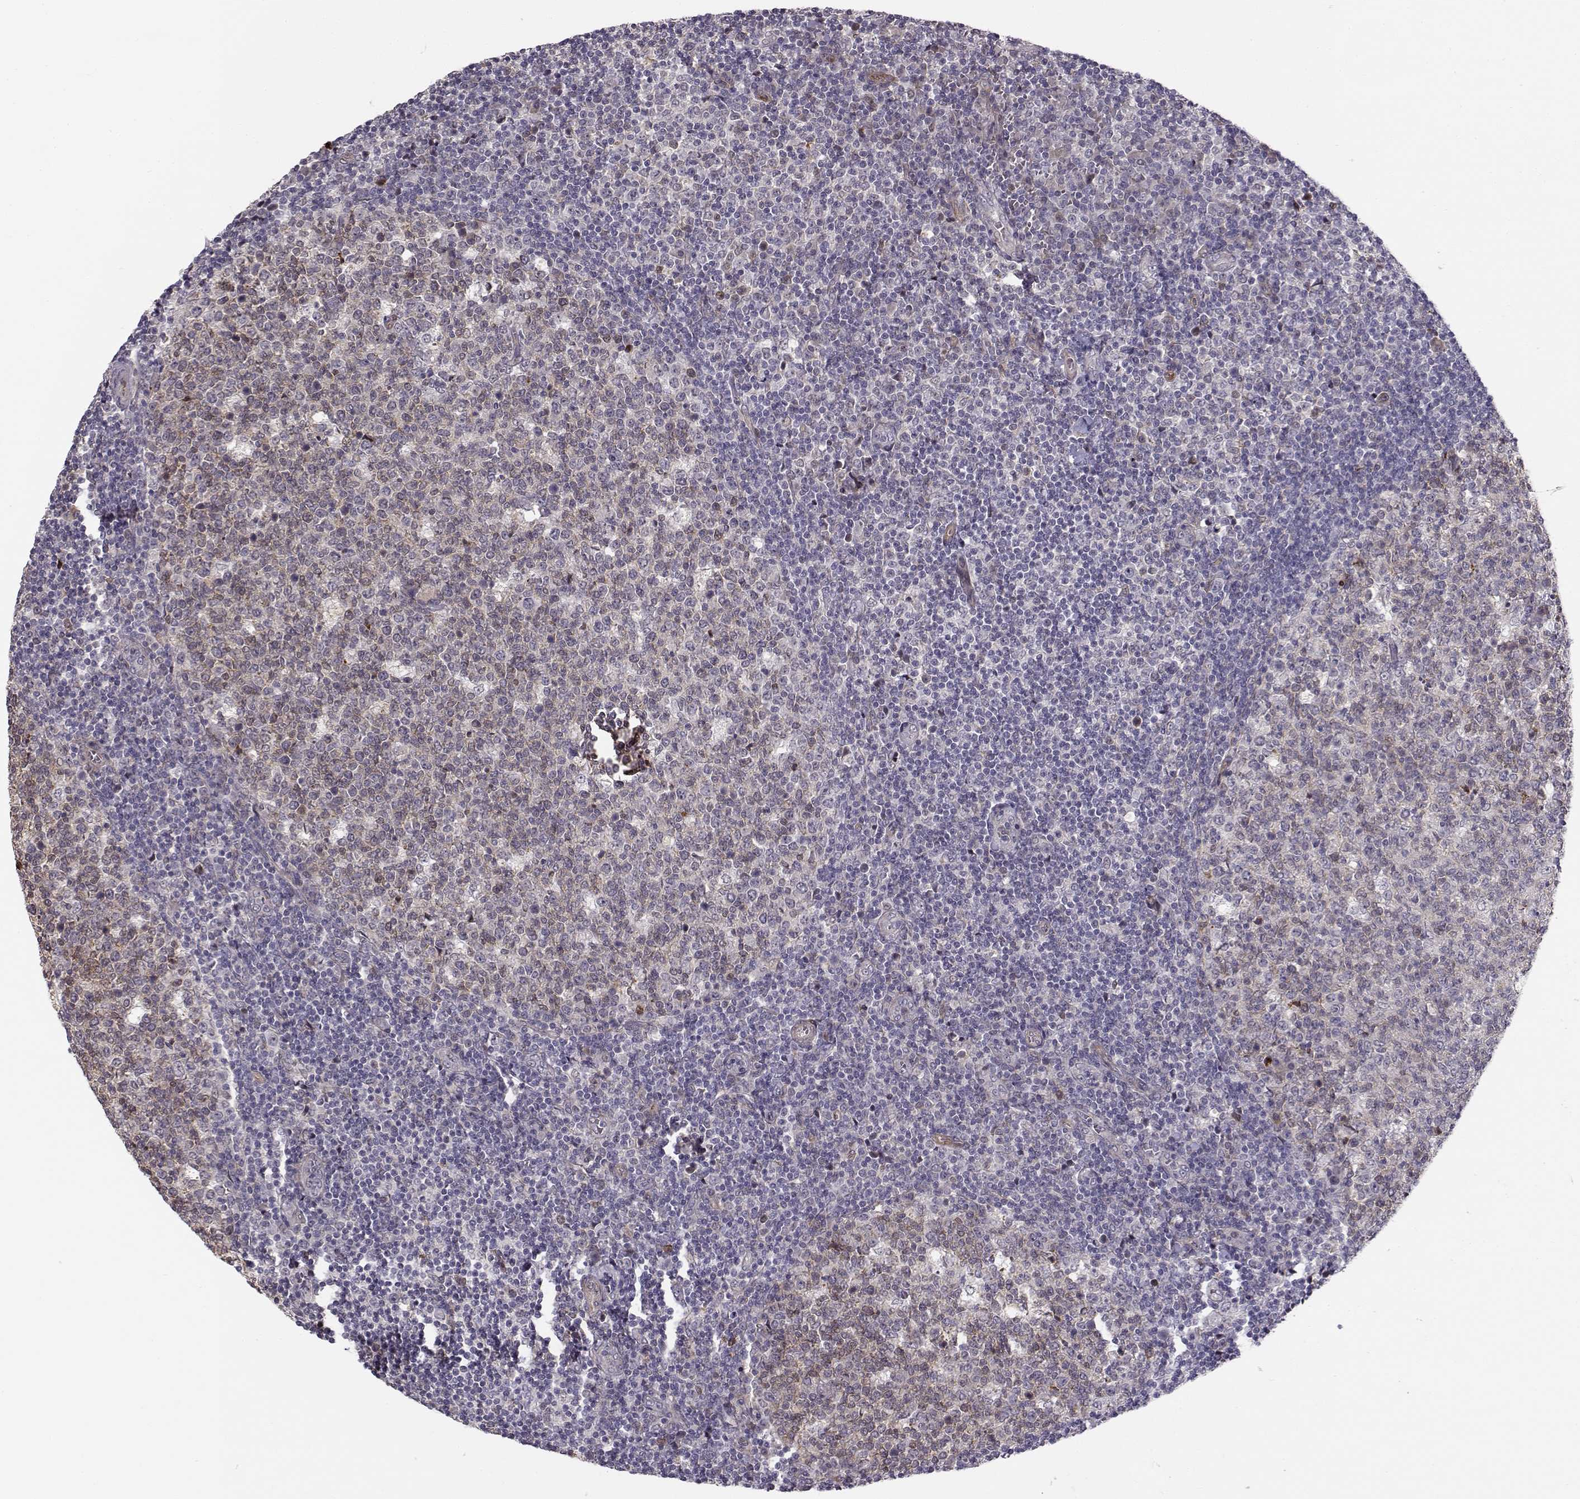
{"staining": {"intensity": "moderate", "quantity": "<25%", "location": "cytoplasmic/membranous"}, "tissue": "tonsil", "cell_type": "Germinal center cells", "image_type": "normal", "snomed": [{"axis": "morphology", "description": "Normal tissue, NOS"}, {"axis": "topography", "description": "Tonsil"}], "caption": "Immunohistochemistry (IHC) staining of normal tonsil, which exhibits low levels of moderate cytoplasmic/membranous expression in about <25% of germinal center cells indicating moderate cytoplasmic/membranous protein expression. The staining was performed using DAB (3,3'-diaminobenzidine) (brown) for protein detection and nuclei were counterstained in hematoxylin (blue).", "gene": "RGS9BP", "patient": {"sex": "female", "age": 13}}